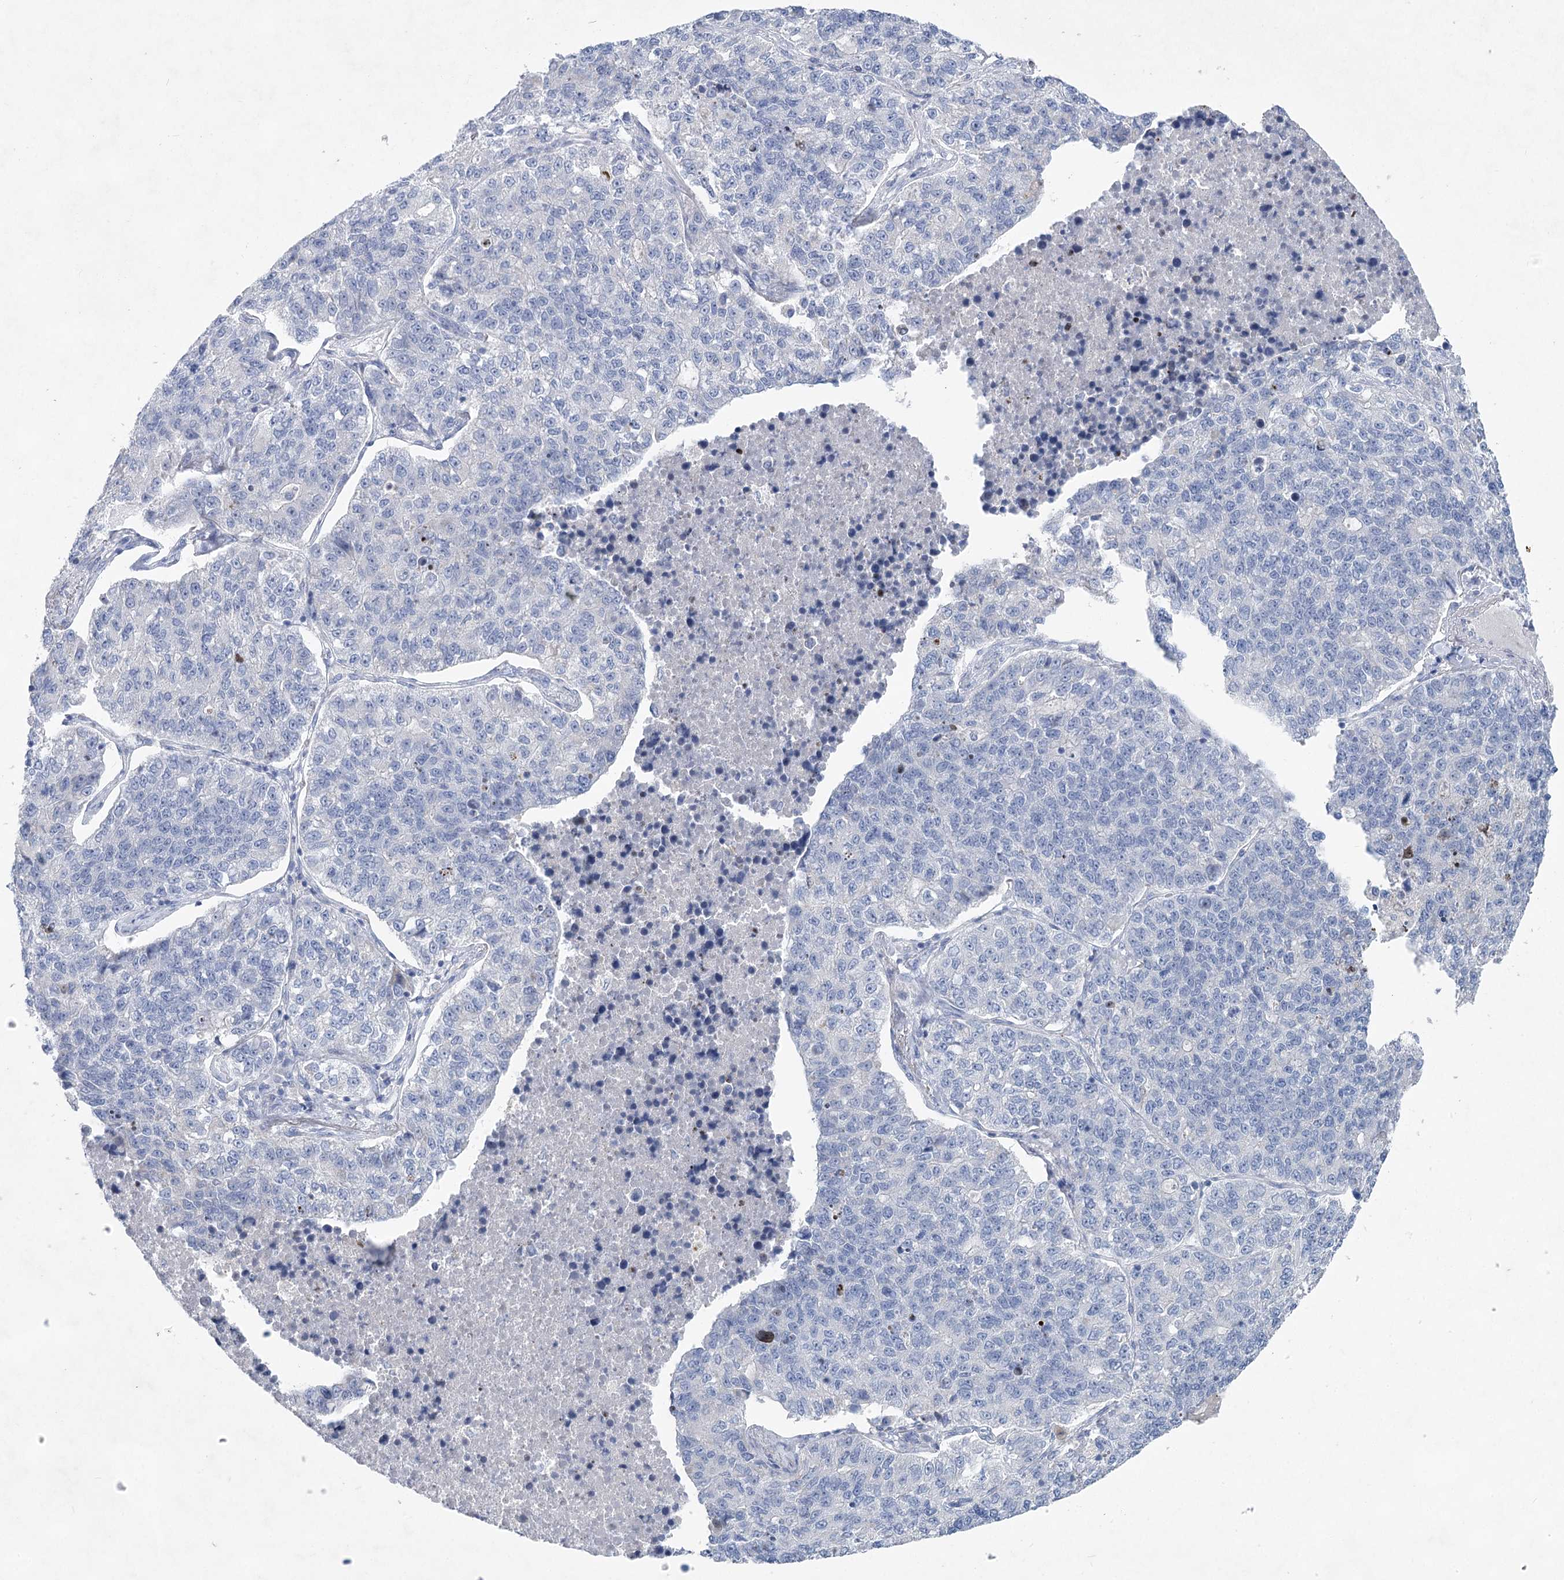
{"staining": {"intensity": "negative", "quantity": "none", "location": "none"}, "tissue": "lung cancer", "cell_type": "Tumor cells", "image_type": "cancer", "snomed": [{"axis": "morphology", "description": "Adenocarcinoma, NOS"}, {"axis": "topography", "description": "Lung"}], "caption": "Protein analysis of lung cancer exhibits no significant staining in tumor cells. (DAB immunohistochemistry (IHC) with hematoxylin counter stain).", "gene": "WDR74", "patient": {"sex": "male", "age": 49}}